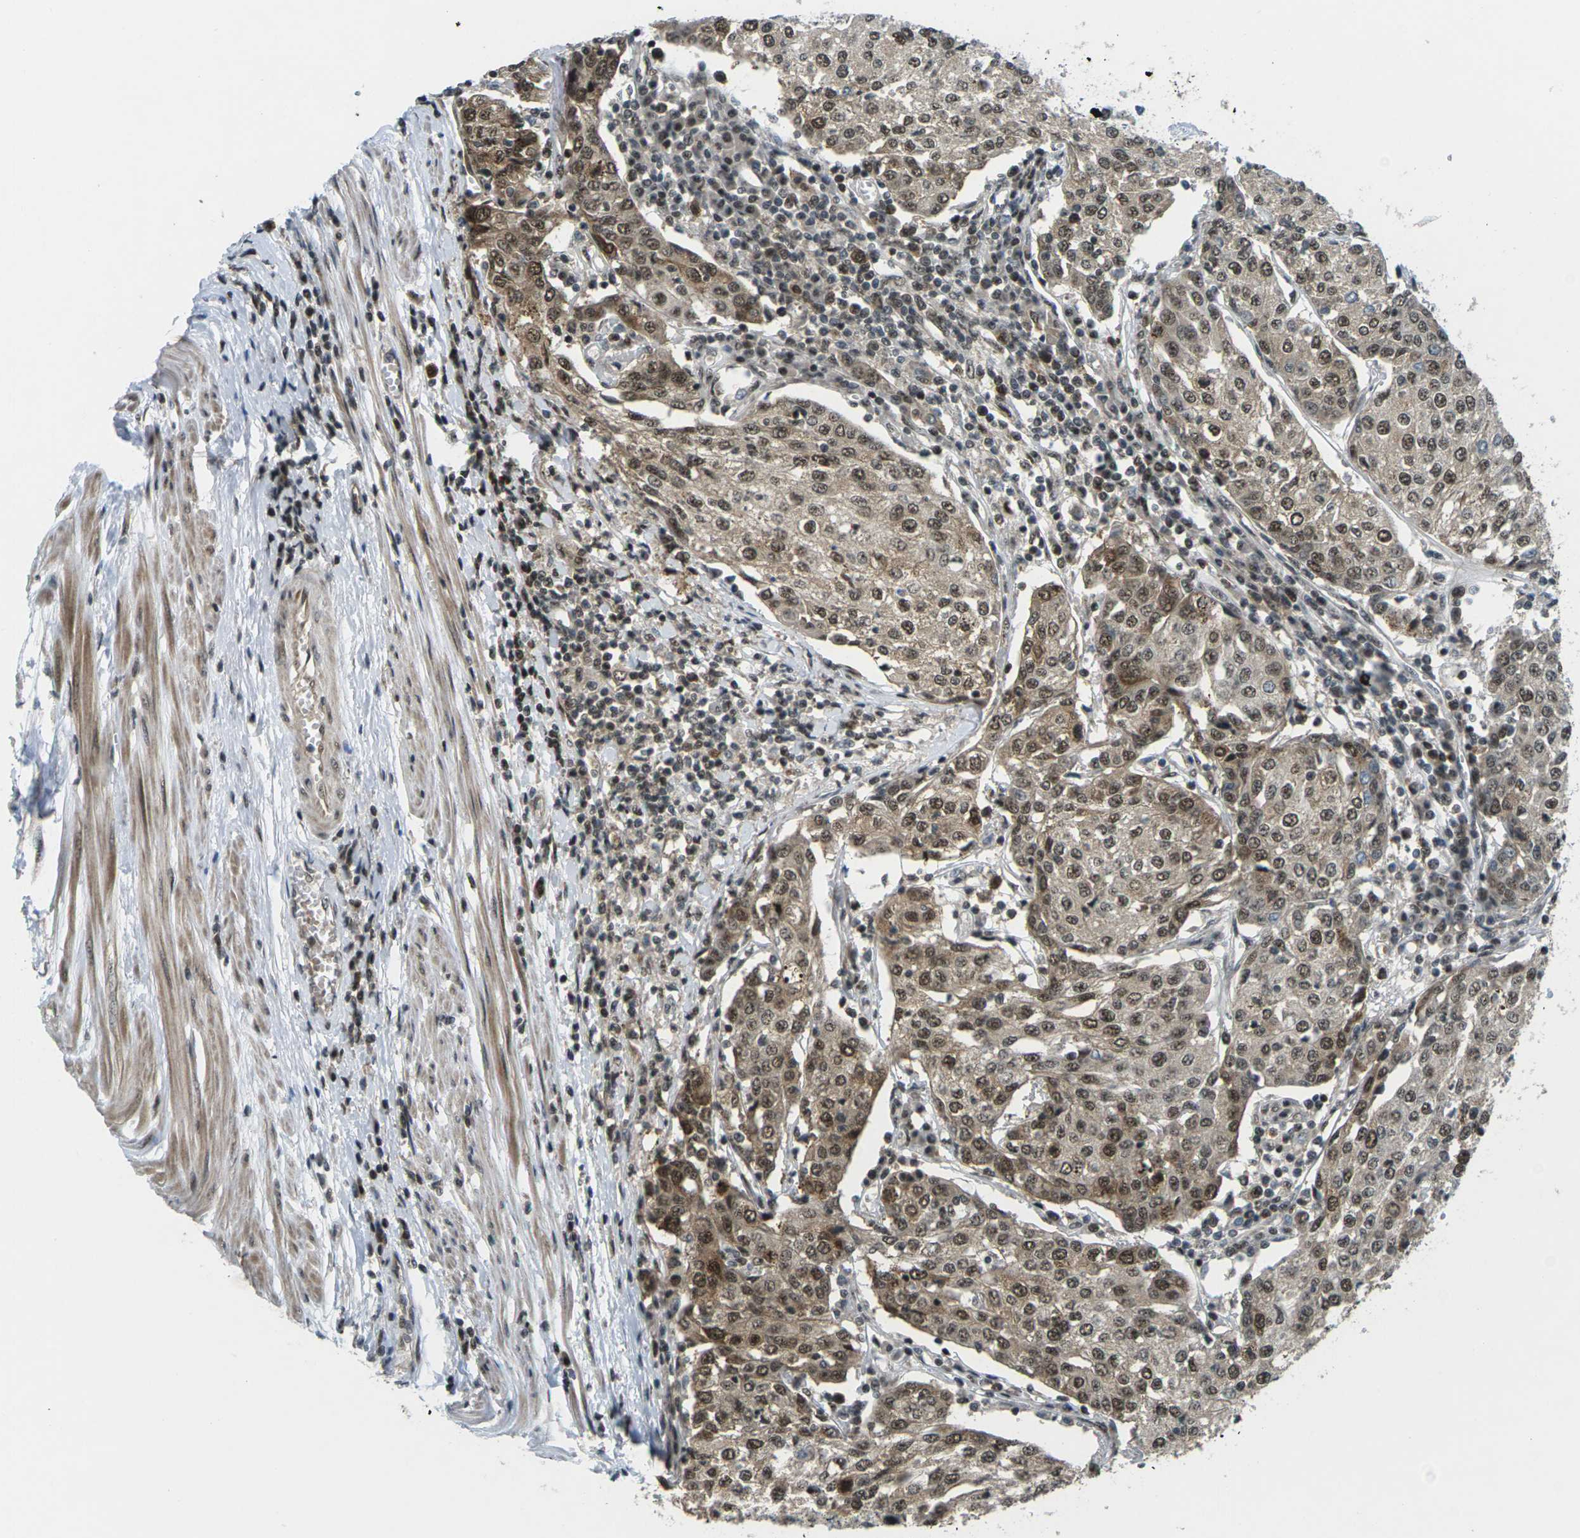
{"staining": {"intensity": "moderate", "quantity": ">75%", "location": "cytoplasmic/membranous,nuclear"}, "tissue": "urothelial cancer", "cell_type": "Tumor cells", "image_type": "cancer", "snomed": [{"axis": "morphology", "description": "Urothelial carcinoma, High grade"}, {"axis": "topography", "description": "Urinary bladder"}], "caption": "A brown stain labels moderate cytoplasmic/membranous and nuclear staining of a protein in urothelial cancer tumor cells.", "gene": "UBE2S", "patient": {"sex": "female", "age": 85}}